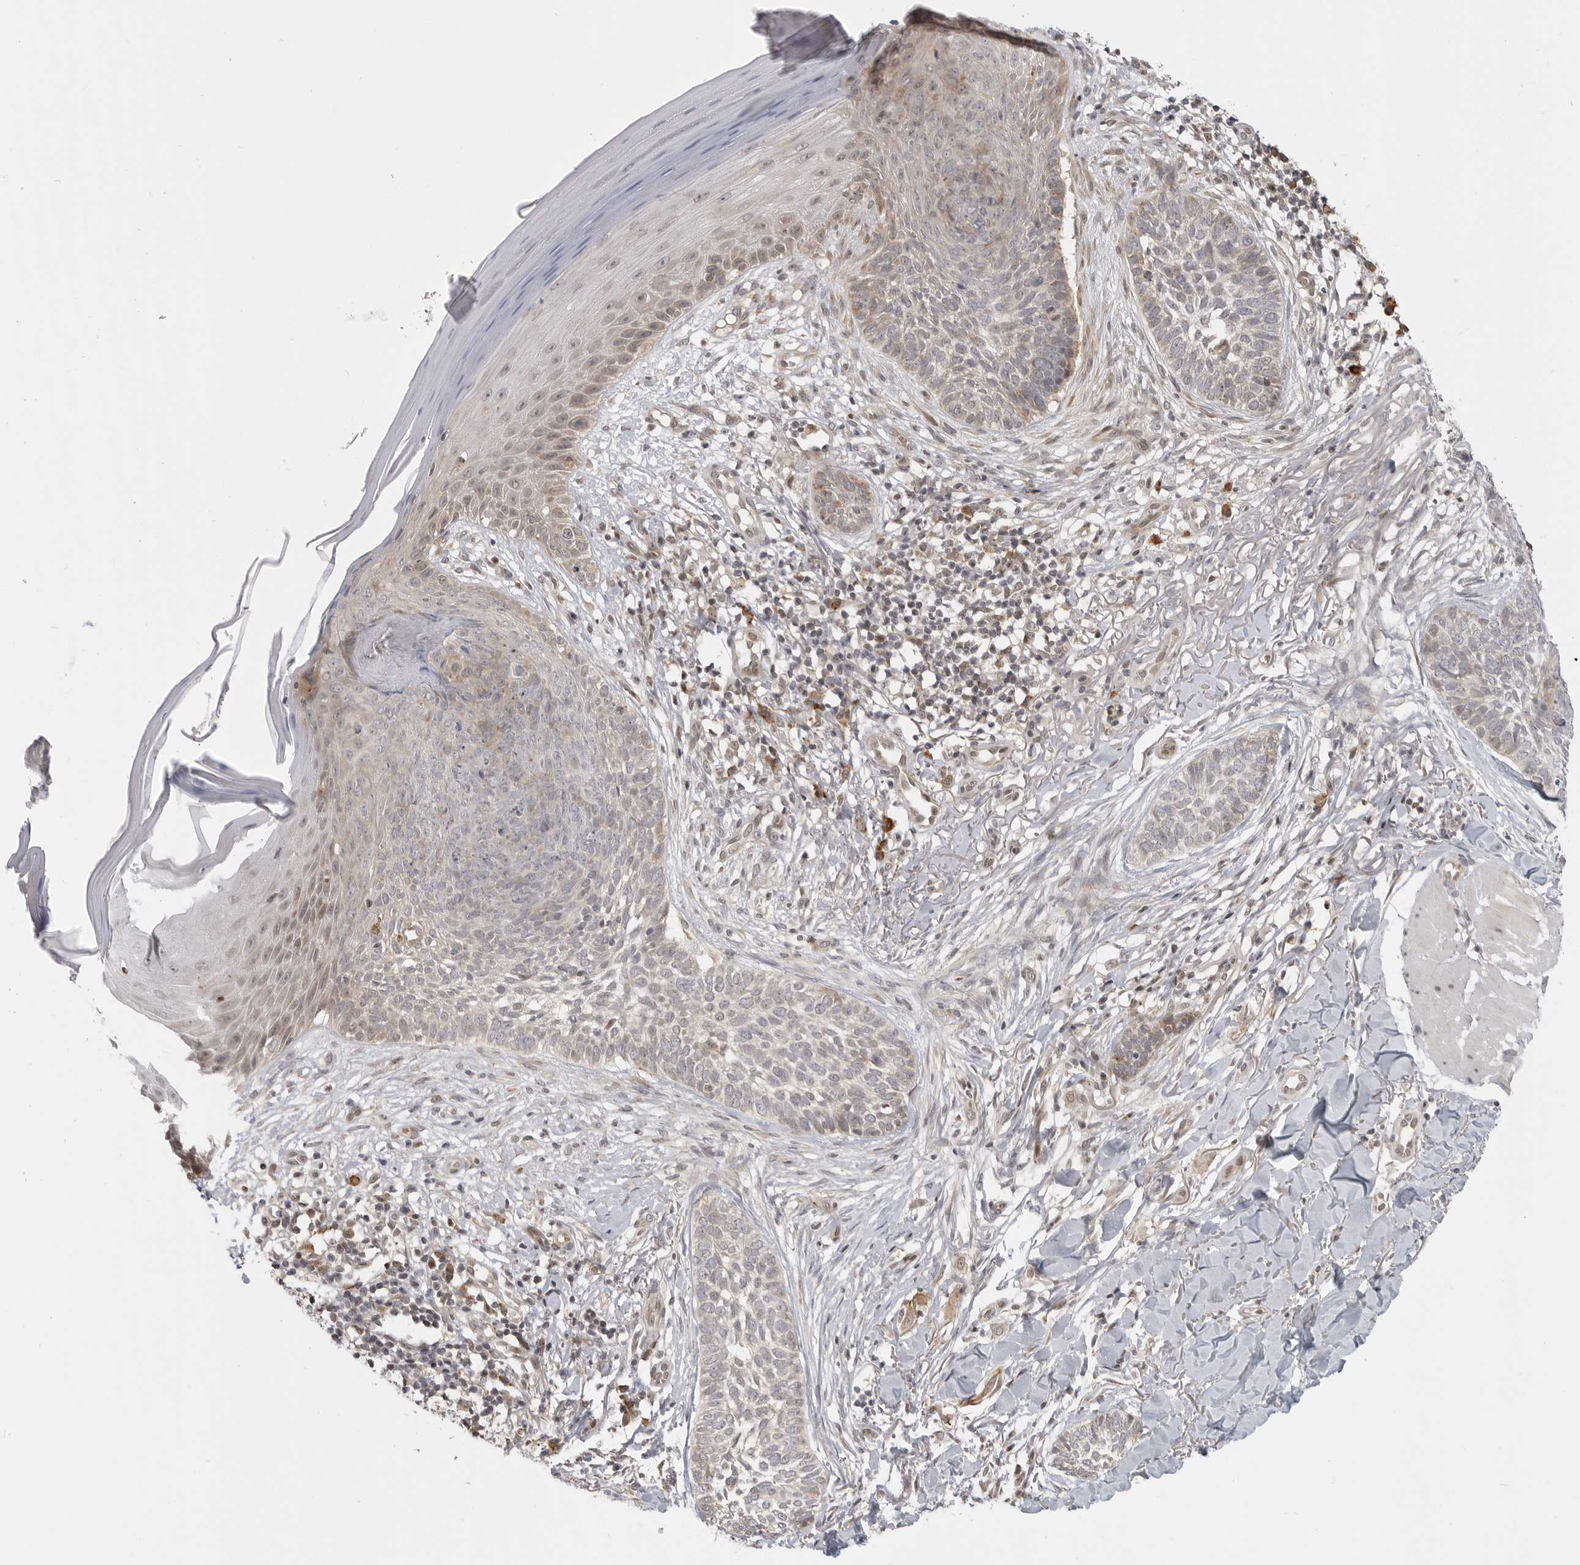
{"staining": {"intensity": "weak", "quantity": "<25%", "location": "cytoplasmic/membranous"}, "tissue": "skin cancer", "cell_type": "Tumor cells", "image_type": "cancer", "snomed": [{"axis": "morphology", "description": "Normal tissue, NOS"}, {"axis": "morphology", "description": "Basal cell carcinoma"}, {"axis": "topography", "description": "Skin"}], "caption": "IHC of human skin cancer (basal cell carcinoma) reveals no staining in tumor cells.", "gene": "CEP295NL", "patient": {"sex": "male", "age": 67}}